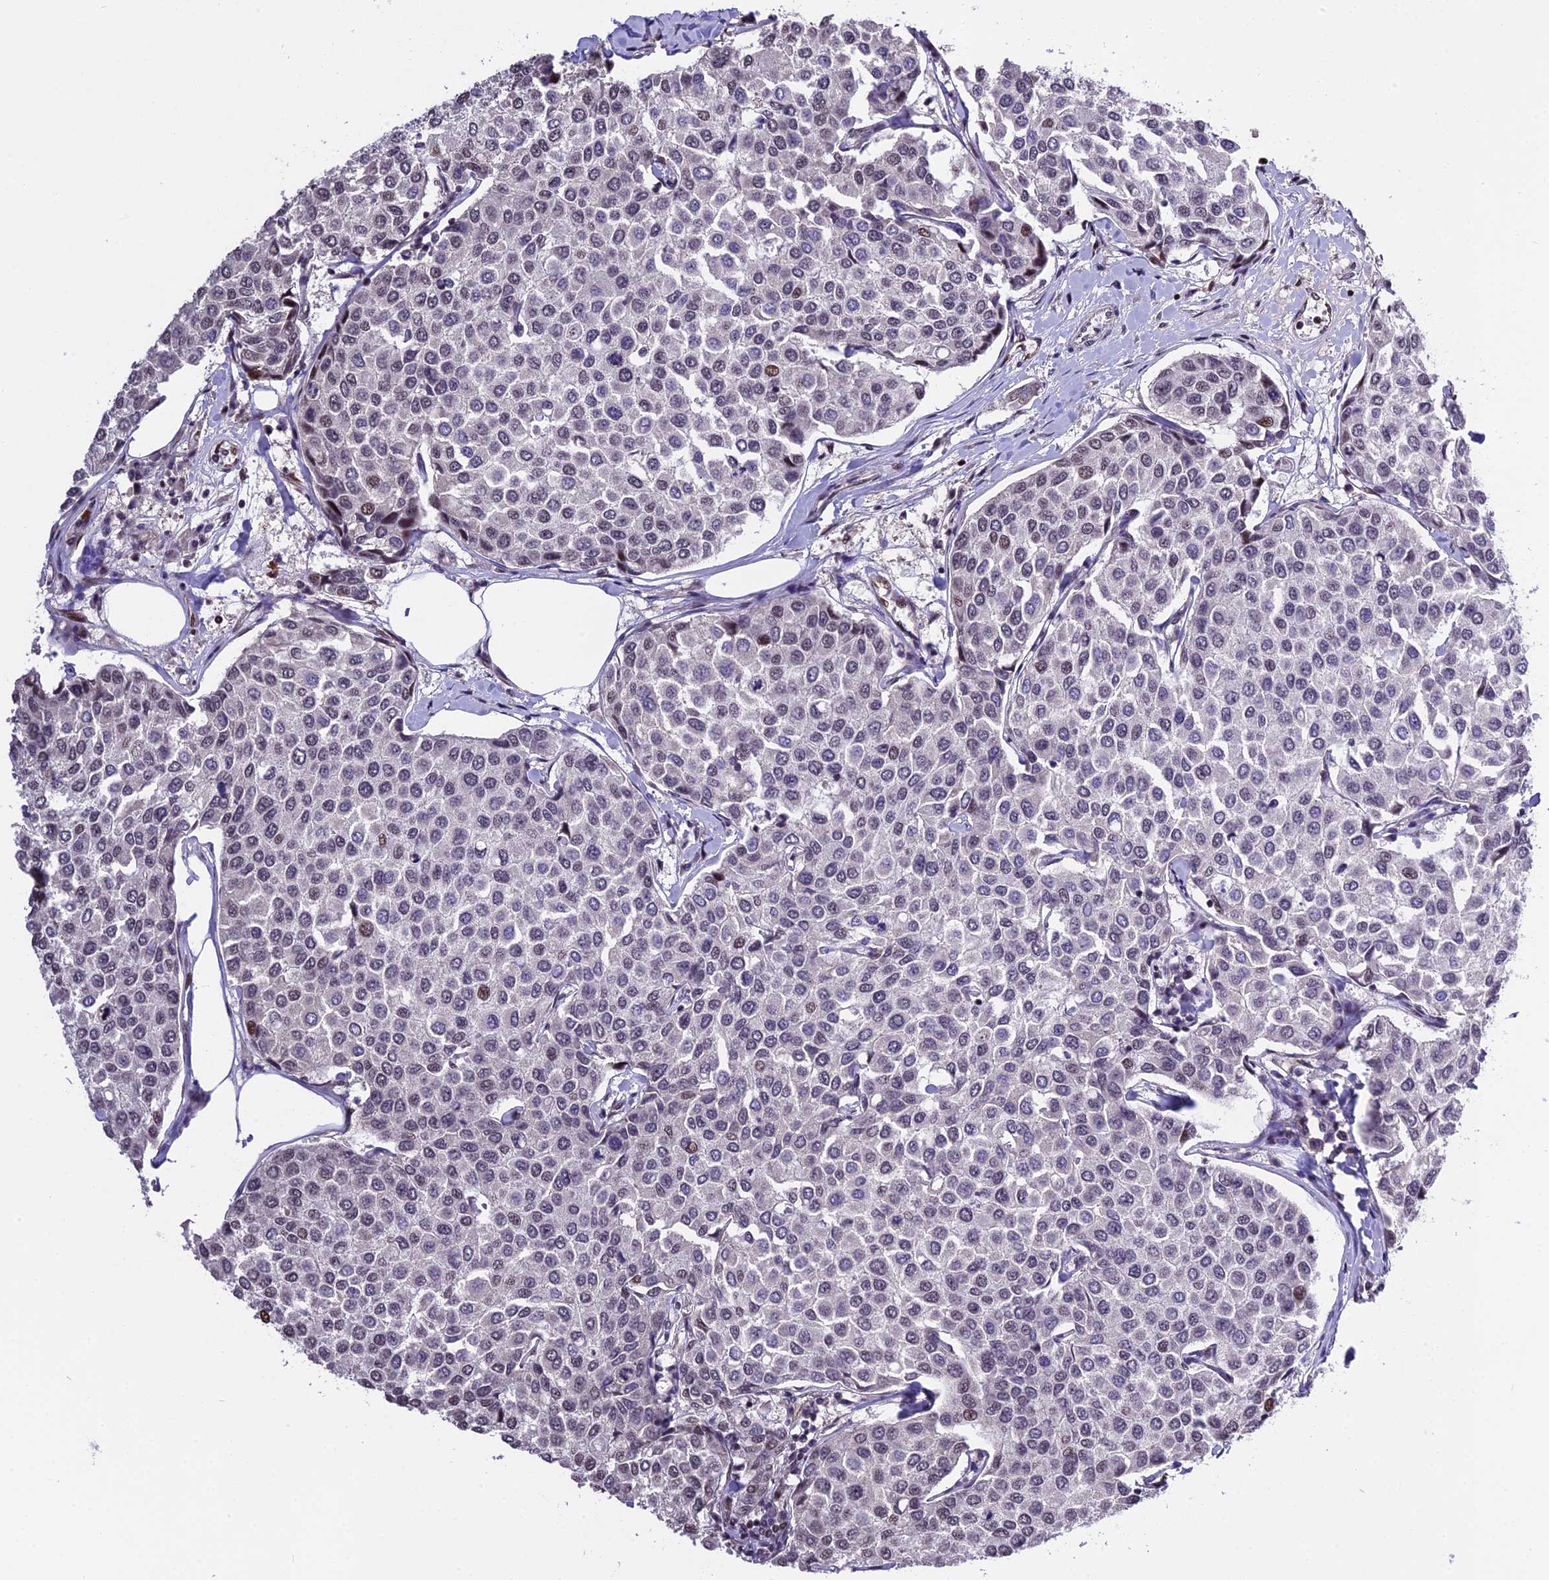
{"staining": {"intensity": "moderate", "quantity": "<25%", "location": "nuclear"}, "tissue": "breast cancer", "cell_type": "Tumor cells", "image_type": "cancer", "snomed": [{"axis": "morphology", "description": "Duct carcinoma"}, {"axis": "topography", "description": "Breast"}], "caption": "Immunohistochemical staining of breast intraductal carcinoma shows moderate nuclear protein positivity in approximately <25% of tumor cells.", "gene": "POLR3E", "patient": {"sex": "female", "age": 55}}